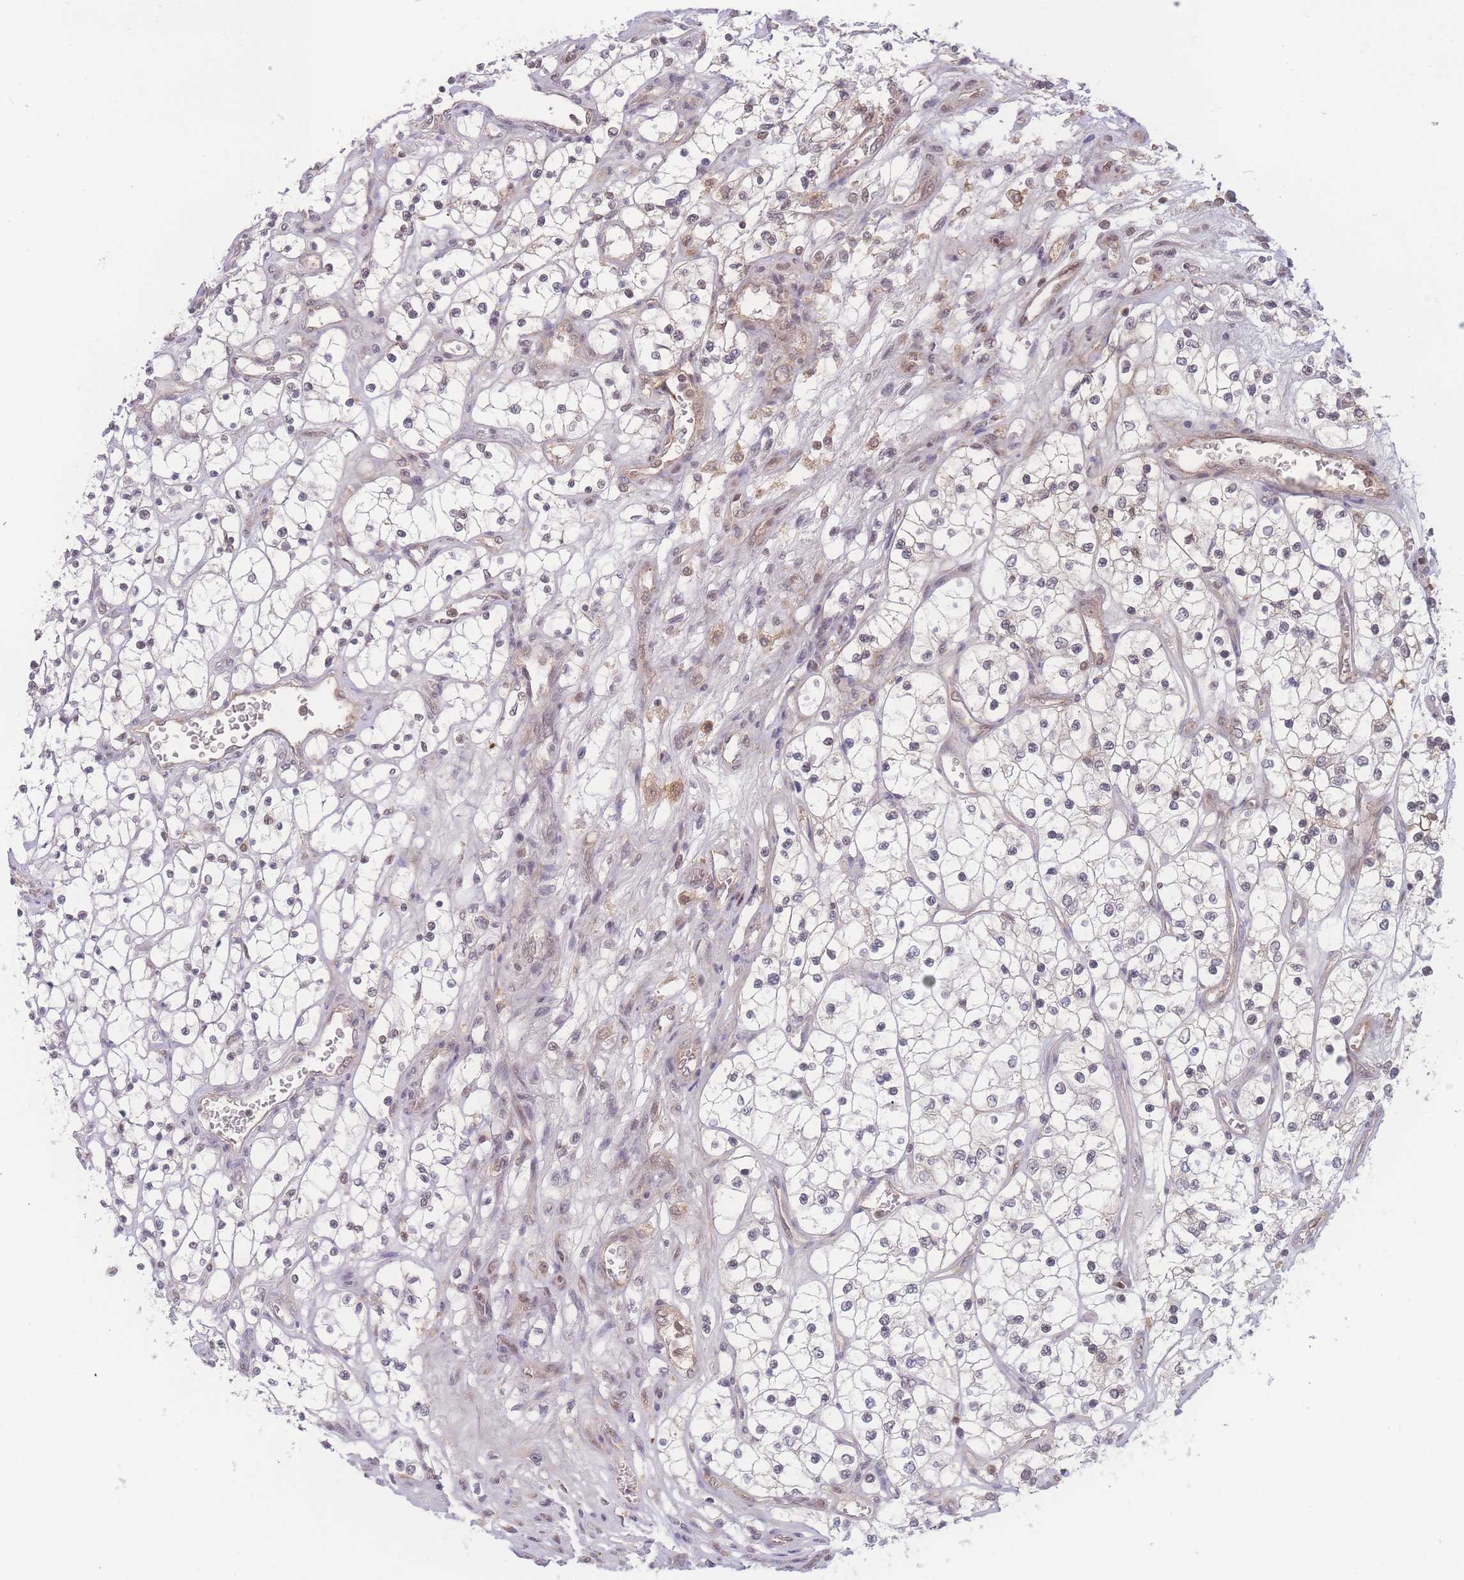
{"staining": {"intensity": "weak", "quantity": "<25%", "location": "nuclear"}, "tissue": "renal cancer", "cell_type": "Tumor cells", "image_type": "cancer", "snomed": [{"axis": "morphology", "description": "Adenocarcinoma, NOS"}, {"axis": "topography", "description": "Kidney"}], "caption": "There is no significant staining in tumor cells of renal adenocarcinoma.", "gene": "RAVER1", "patient": {"sex": "female", "age": 69}}